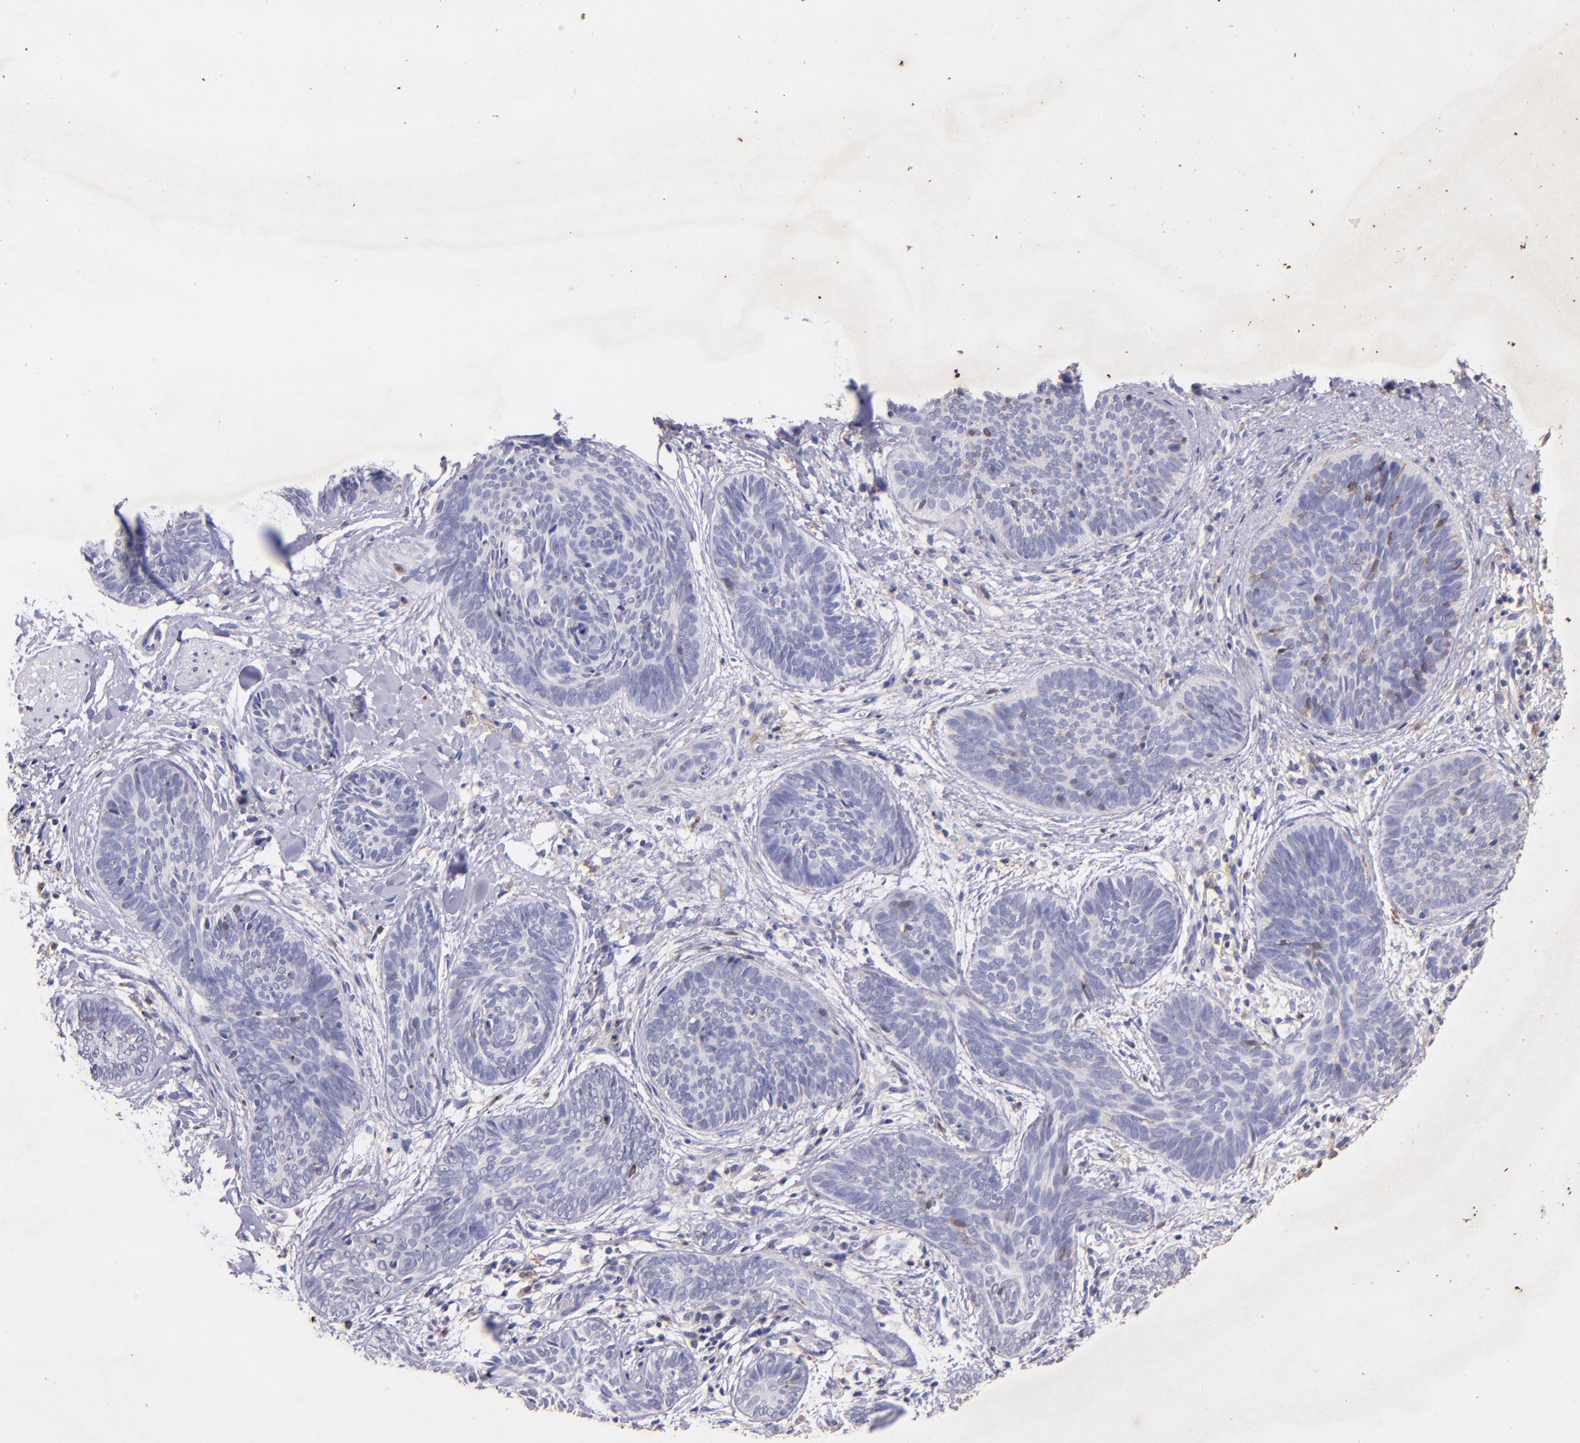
{"staining": {"intensity": "weak", "quantity": "<25%", "location": "cytoplasmic/membranous"}, "tissue": "skin cancer", "cell_type": "Tumor cells", "image_type": "cancer", "snomed": [{"axis": "morphology", "description": "Basal cell carcinoma"}, {"axis": "topography", "description": "Skin"}], "caption": "An immunohistochemistry (IHC) photomicrograph of skin cancer (basal cell carcinoma) is shown. There is no staining in tumor cells of skin cancer (basal cell carcinoma).", "gene": "RET", "patient": {"sex": "female", "age": 81}}